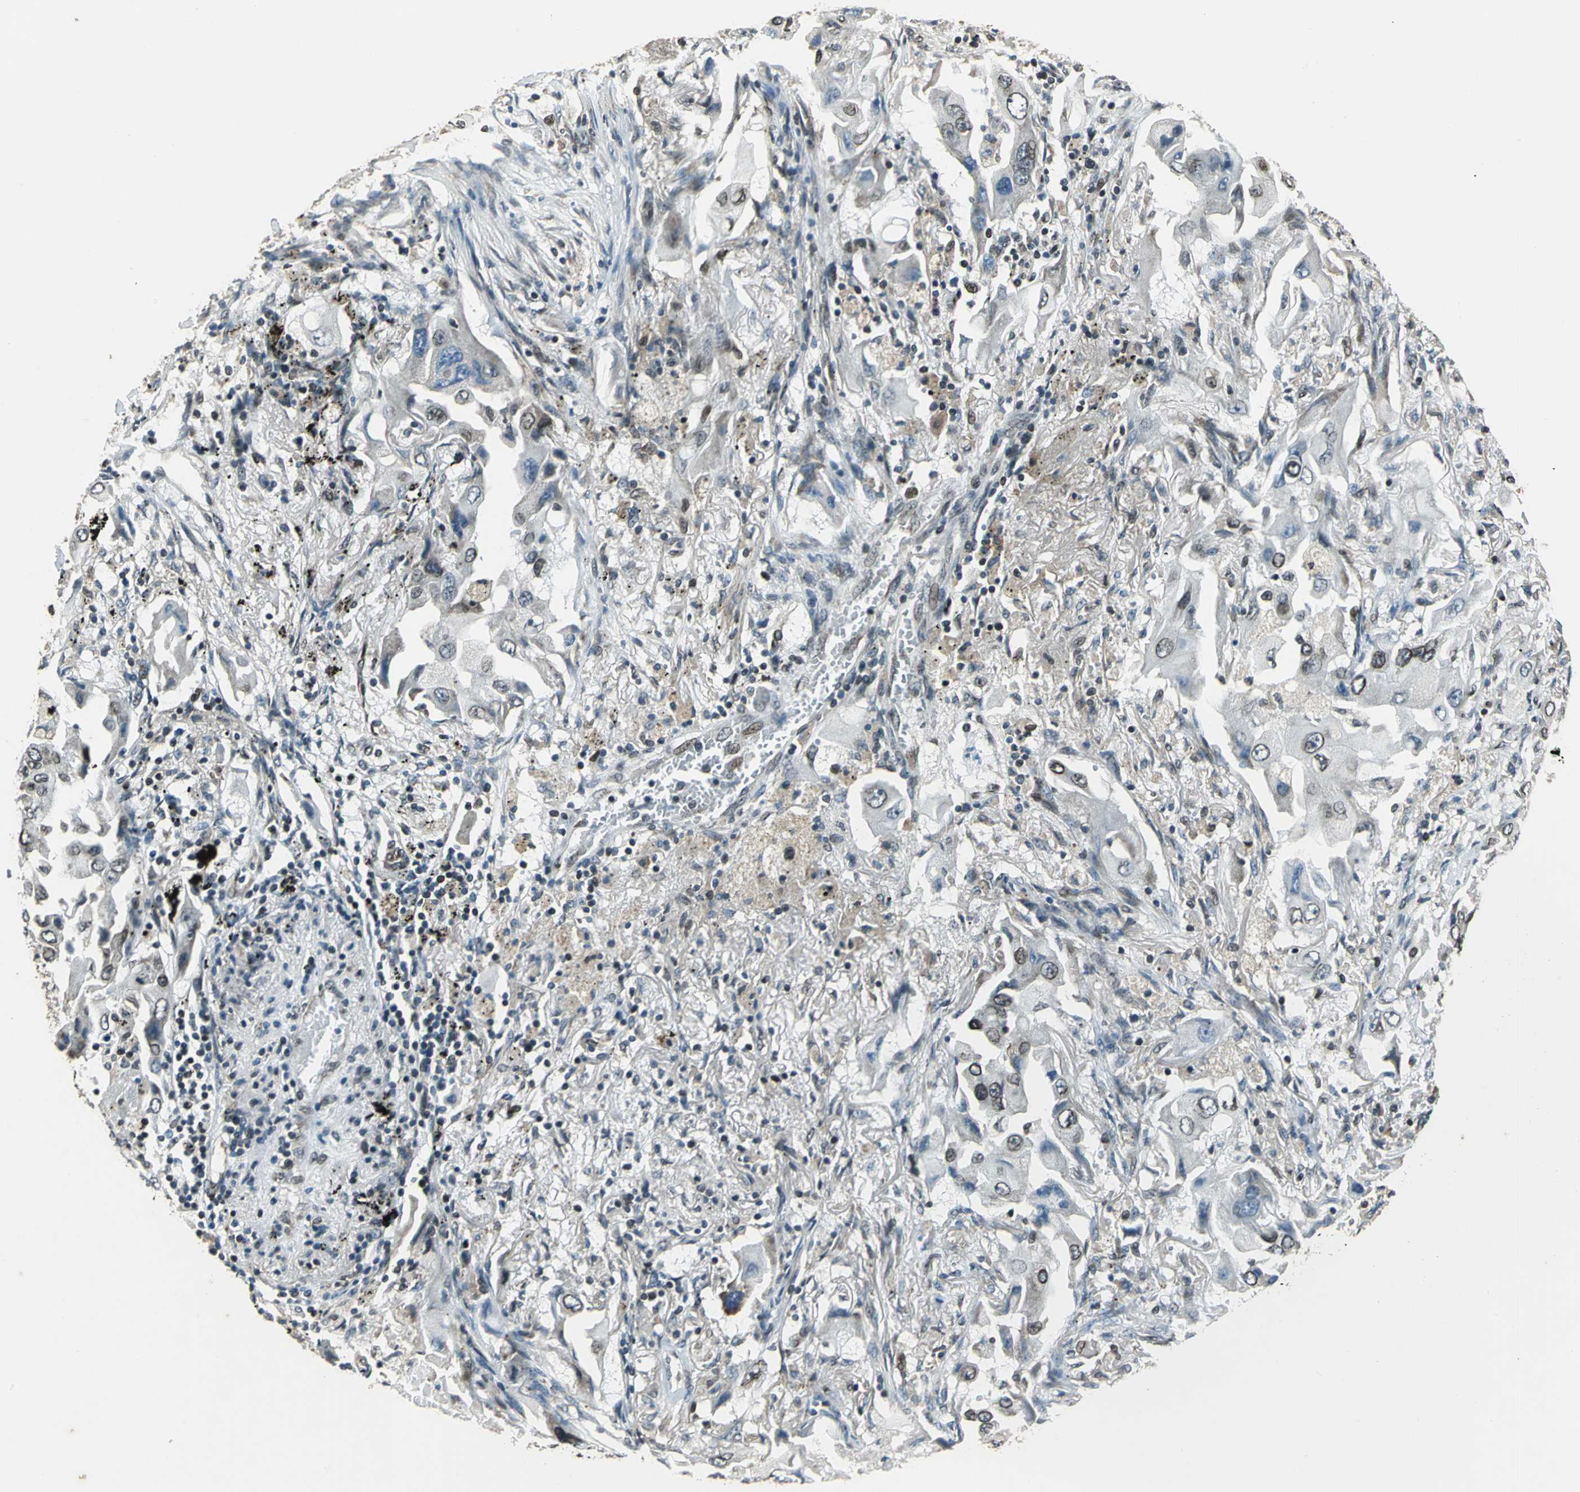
{"staining": {"intensity": "strong", "quantity": "25%-75%", "location": "cytoplasmic/membranous,nuclear"}, "tissue": "lung cancer", "cell_type": "Tumor cells", "image_type": "cancer", "snomed": [{"axis": "morphology", "description": "Adenocarcinoma, NOS"}, {"axis": "topography", "description": "Lung"}], "caption": "This is an image of IHC staining of adenocarcinoma (lung), which shows strong positivity in the cytoplasmic/membranous and nuclear of tumor cells.", "gene": "BRIP1", "patient": {"sex": "female", "age": 65}}